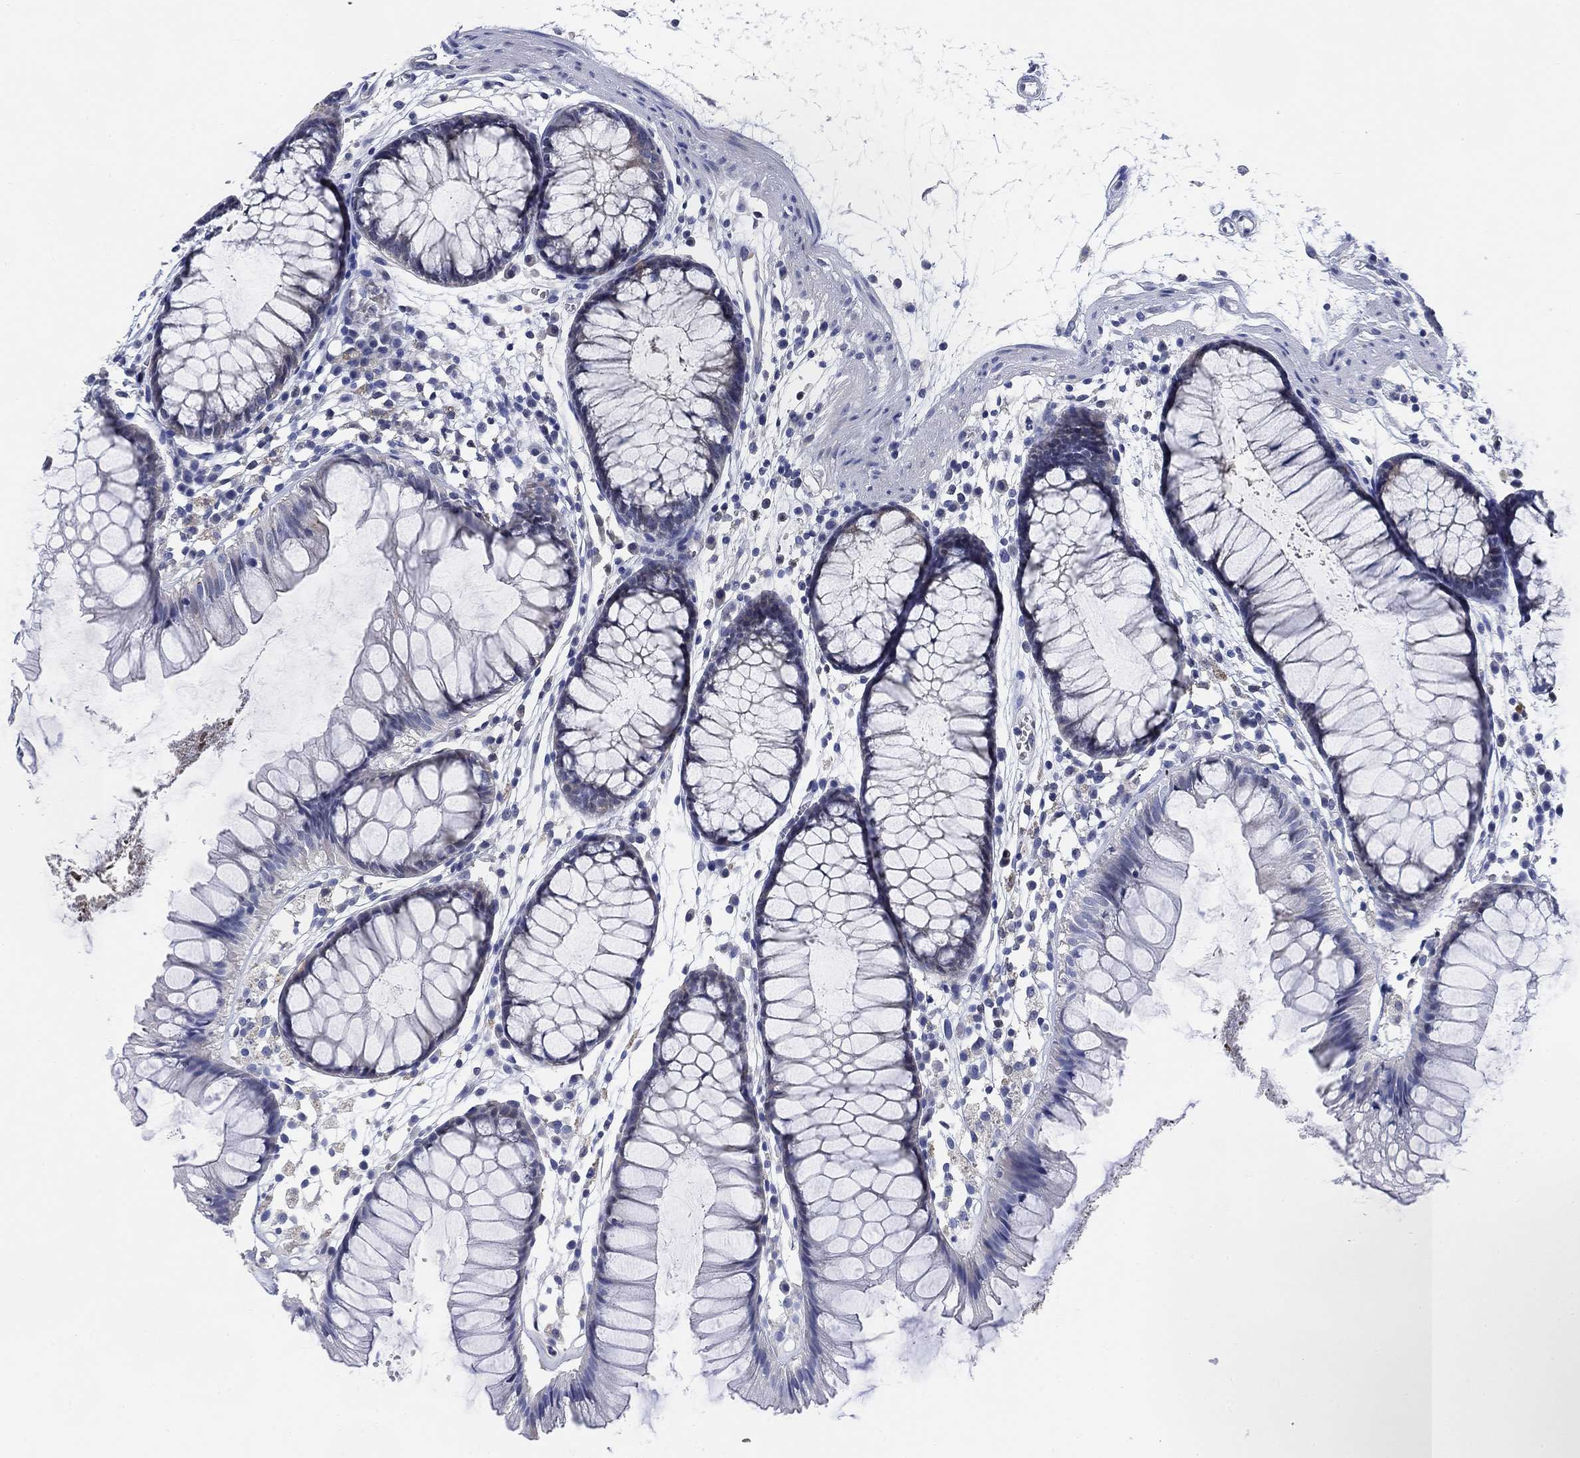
{"staining": {"intensity": "negative", "quantity": "none", "location": "none"}, "tissue": "colon", "cell_type": "Endothelial cells", "image_type": "normal", "snomed": [{"axis": "morphology", "description": "Normal tissue, NOS"}, {"axis": "morphology", "description": "Adenocarcinoma, NOS"}, {"axis": "topography", "description": "Colon"}], "caption": "Endothelial cells show no significant protein expression in benign colon. (DAB immunohistochemistry, high magnification).", "gene": "DAZL", "patient": {"sex": "male", "age": 65}}